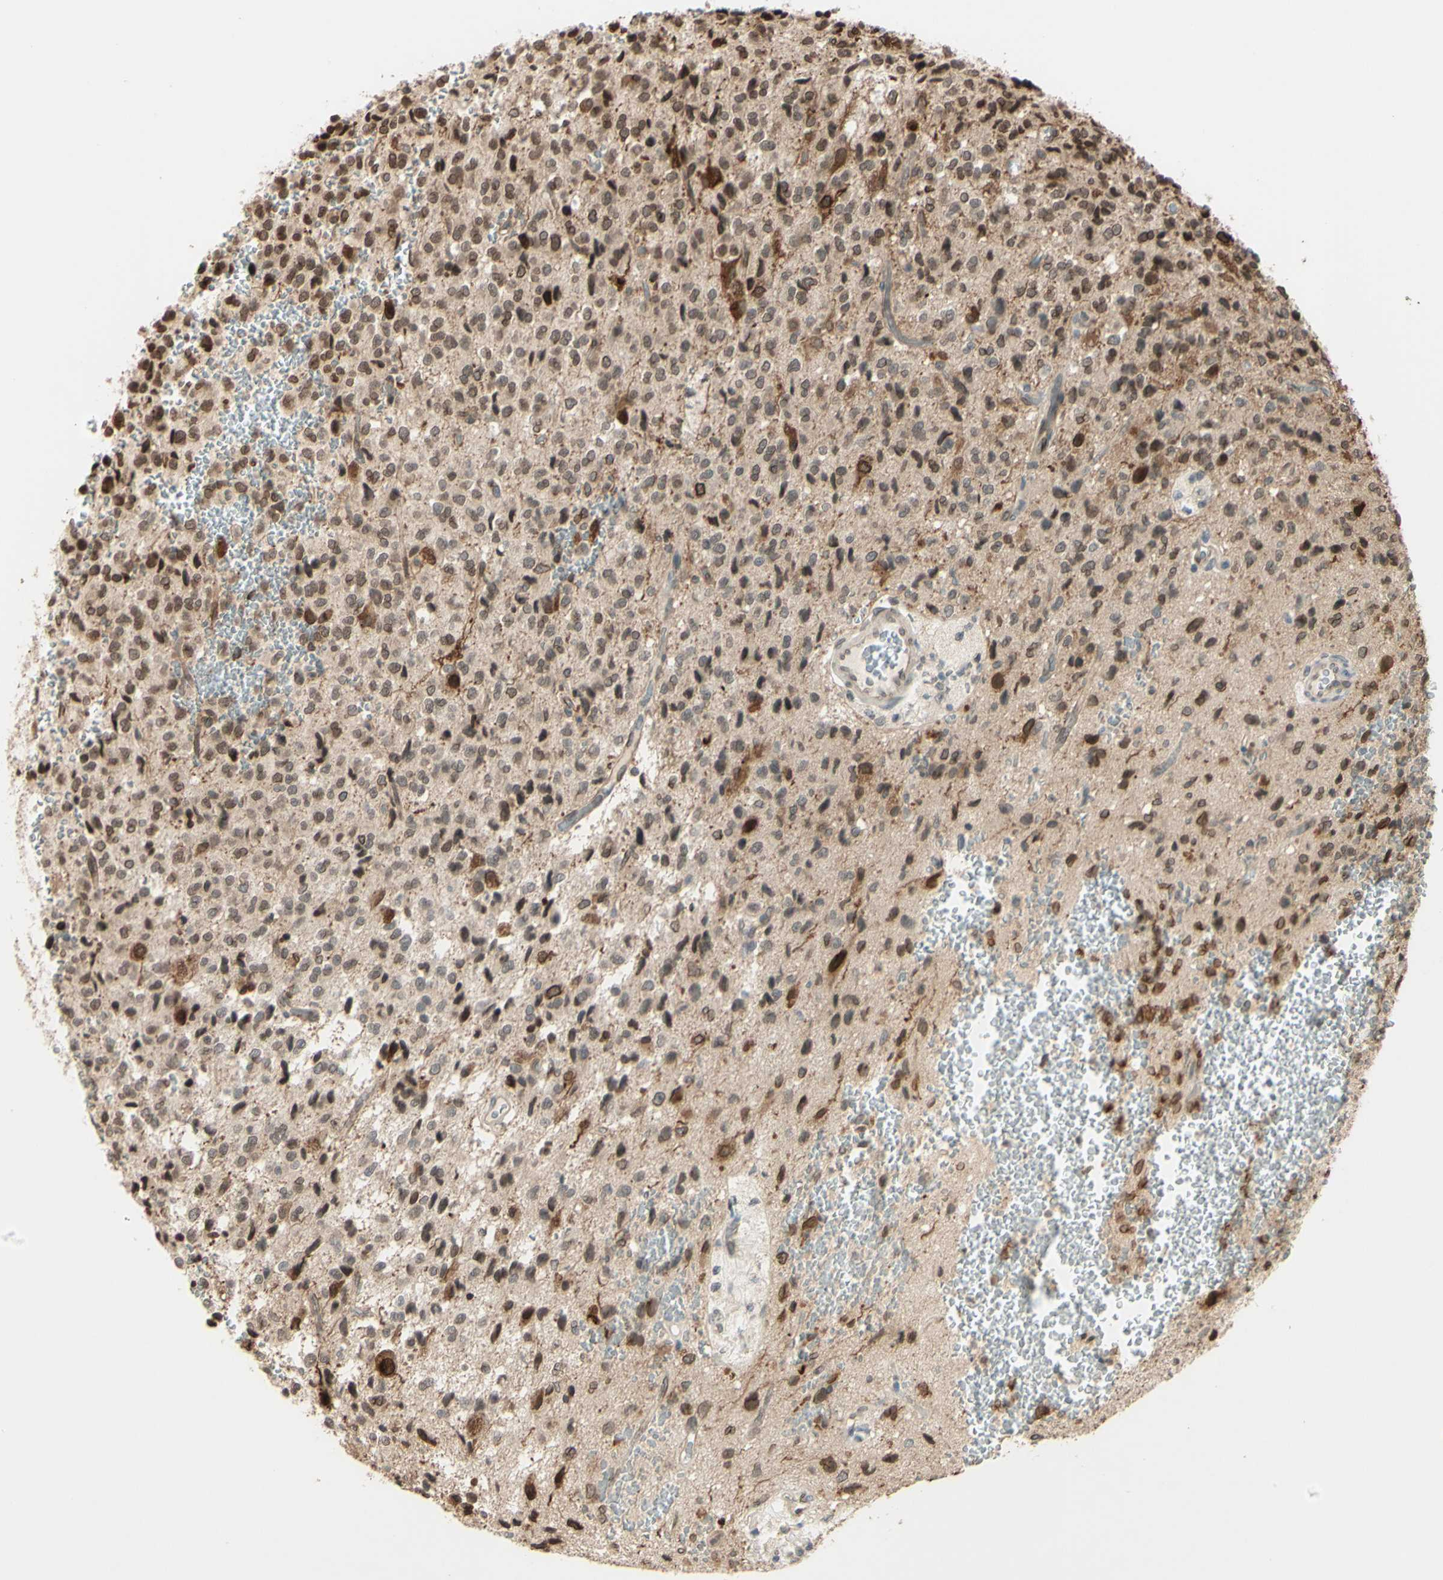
{"staining": {"intensity": "moderate", "quantity": "25%-75%", "location": "cytoplasmic/membranous,nuclear"}, "tissue": "glioma", "cell_type": "Tumor cells", "image_type": "cancer", "snomed": [{"axis": "morphology", "description": "Glioma, malignant, High grade"}, {"axis": "topography", "description": "pancreas cauda"}], "caption": "Malignant high-grade glioma was stained to show a protein in brown. There is medium levels of moderate cytoplasmic/membranous and nuclear staining in about 25%-75% of tumor cells.", "gene": "MLF2", "patient": {"sex": "male", "age": 60}}